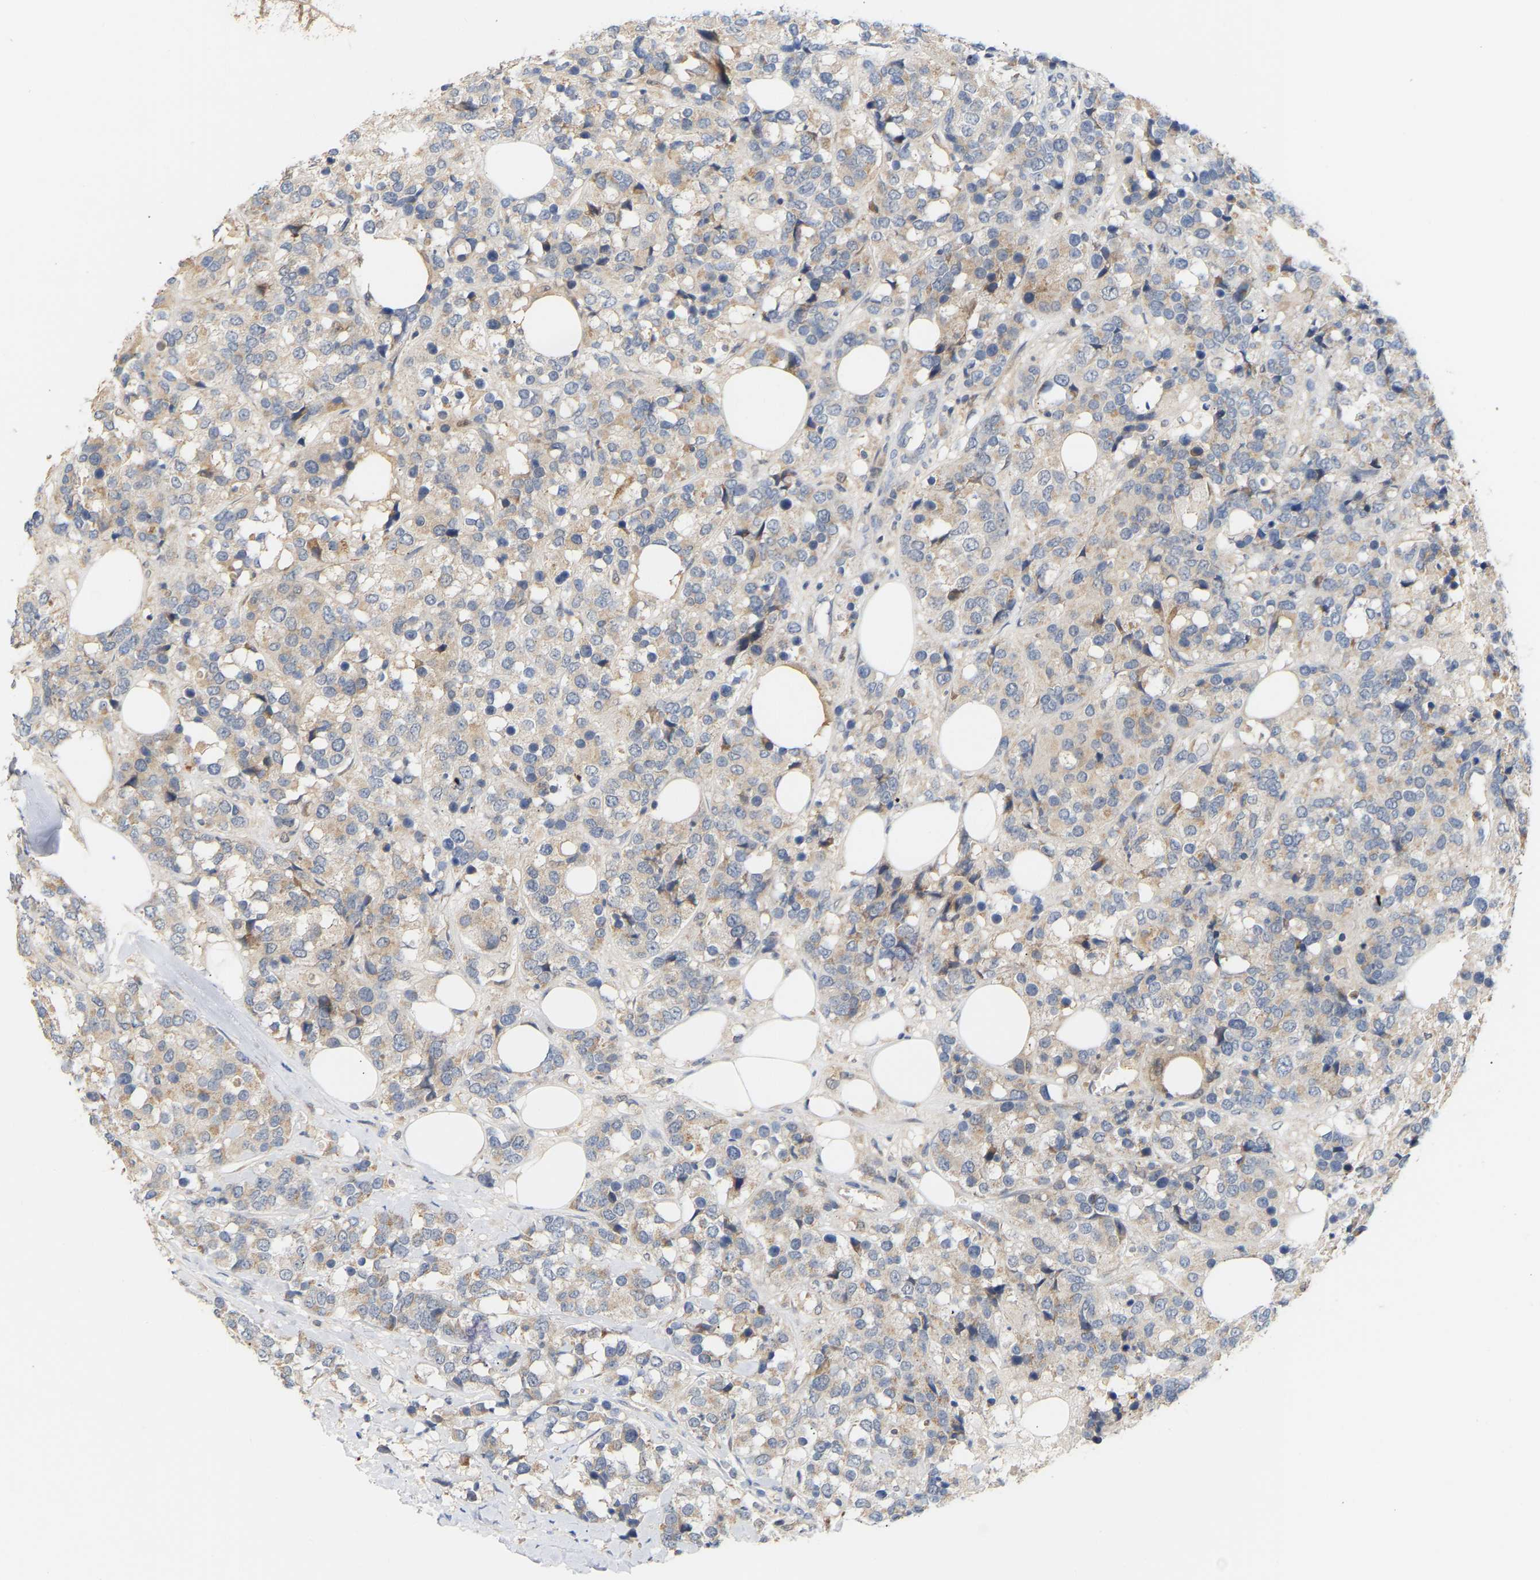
{"staining": {"intensity": "weak", "quantity": "25%-75%", "location": "cytoplasmic/membranous"}, "tissue": "breast cancer", "cell_type": "Tumor cells", "image_type": "cancer", "snomed": [{"axis": "morphology", "description": "Lobular carcinoma"}, {"axis": "topography", "description": "Breast"}], "caption": "DAB (3,3'-diaminobenzidine) immunohistochemical staining of human lobular carcinoma (breast) displays weak cytoplasmic/membranous protein positivity in about 25%-75% of tumor cells. The staining was performed using DAB (3,3'-diaminobenzidine), with brown indicating positive protein expression. Nuclei are stained blue with hematoxylin.", "gene": "TPMT", "patient": {"sex": "female", "age": 59}}